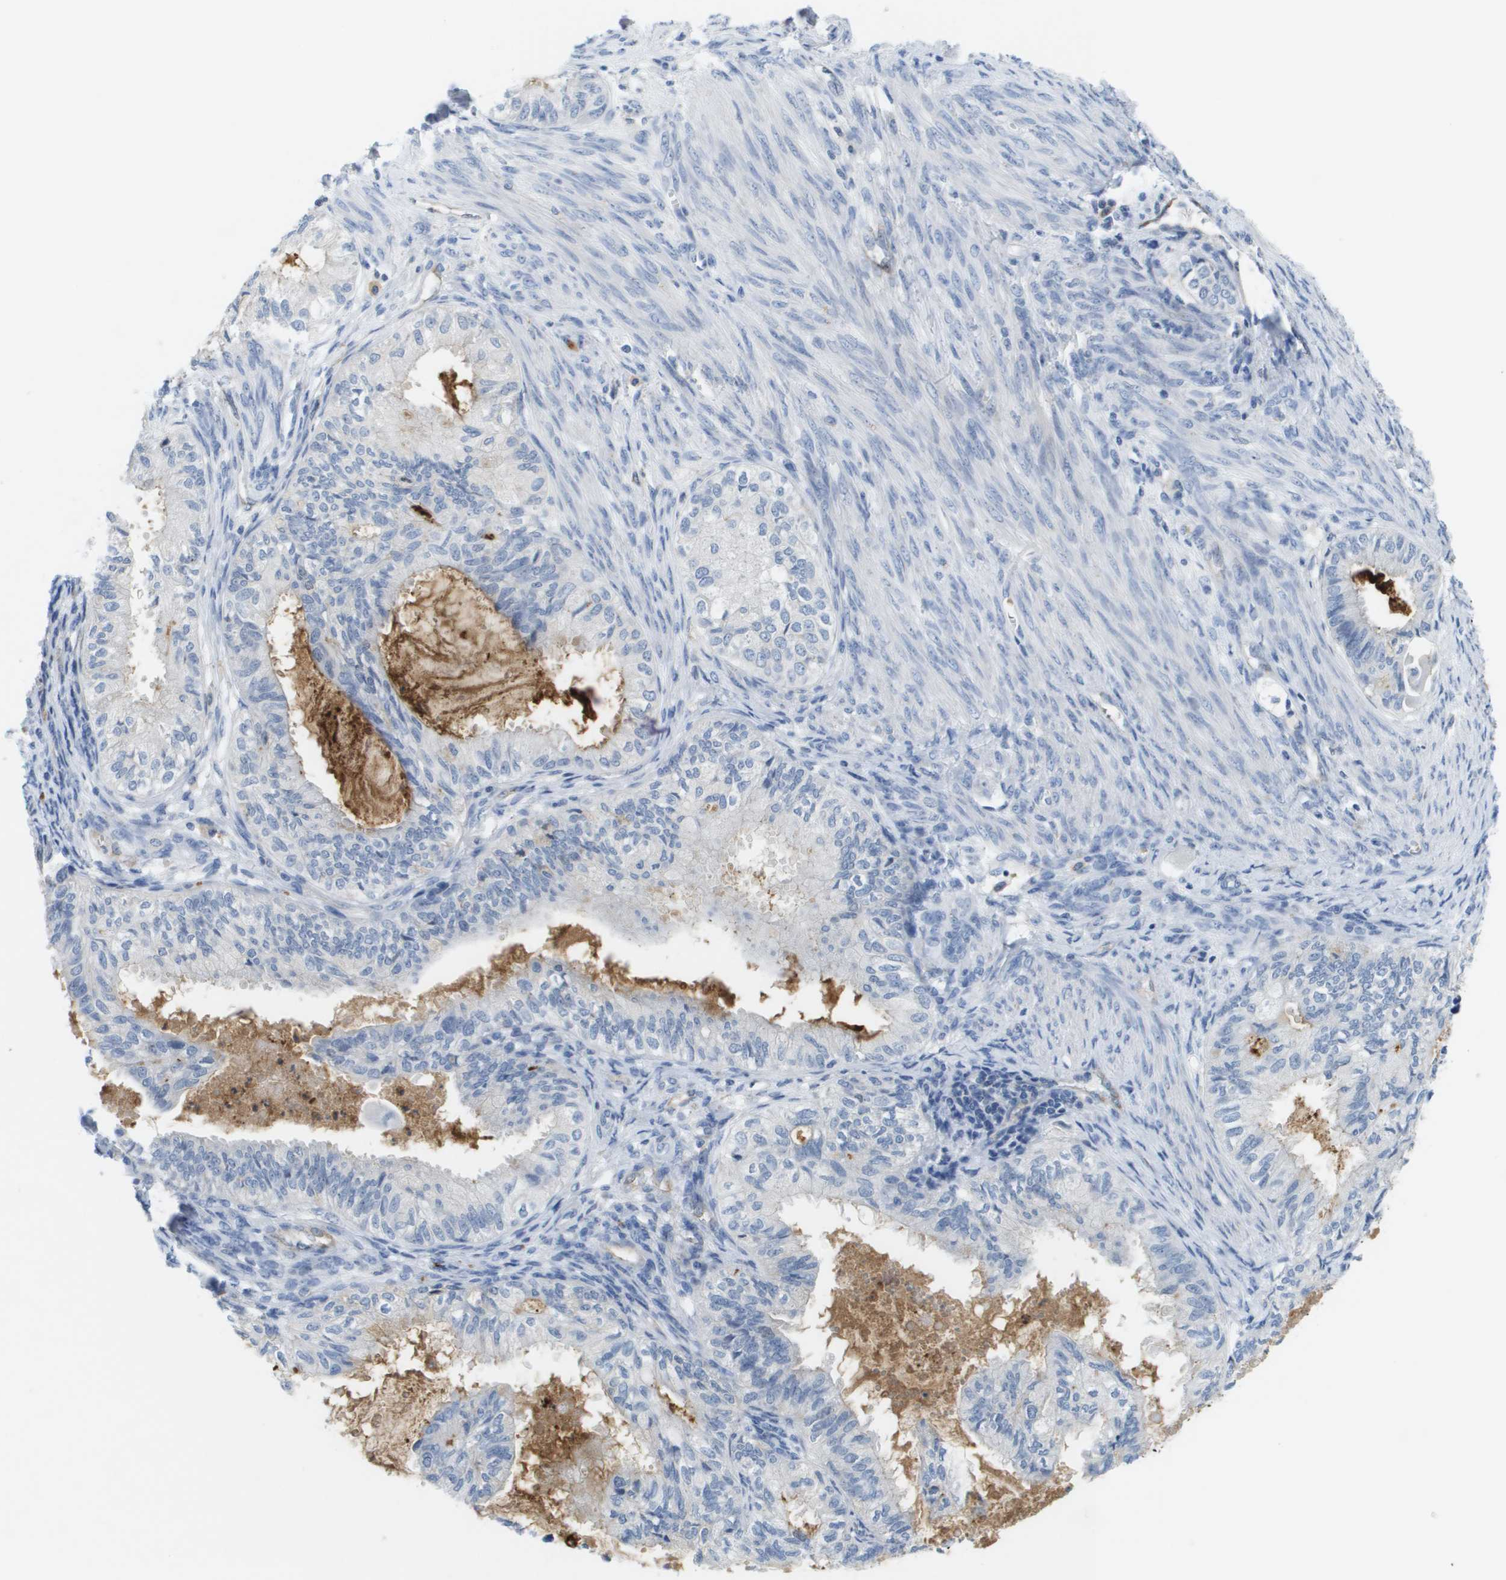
{"staining": {"intensity": "negative", "quantity": "none", "location": "none"}, "tissue": "cervical cancer", "cell_type": "Tumor cells", "image_type": "cancer", "snomed": [{"axis": "morphology", "description": "Normal tissue, NOS"}, {"axis": "morphology", "description": "Adenocarcinoma, NOS"}, {"axis": "topography", "description": "Cervix"}, {"axis": "topography", "description": "Endometrium"}], "caption": "Tumor cells show no significant staining in cervical cancer.", "gene": "LIPG", "patient": {"sex": "female", "age": 86}}